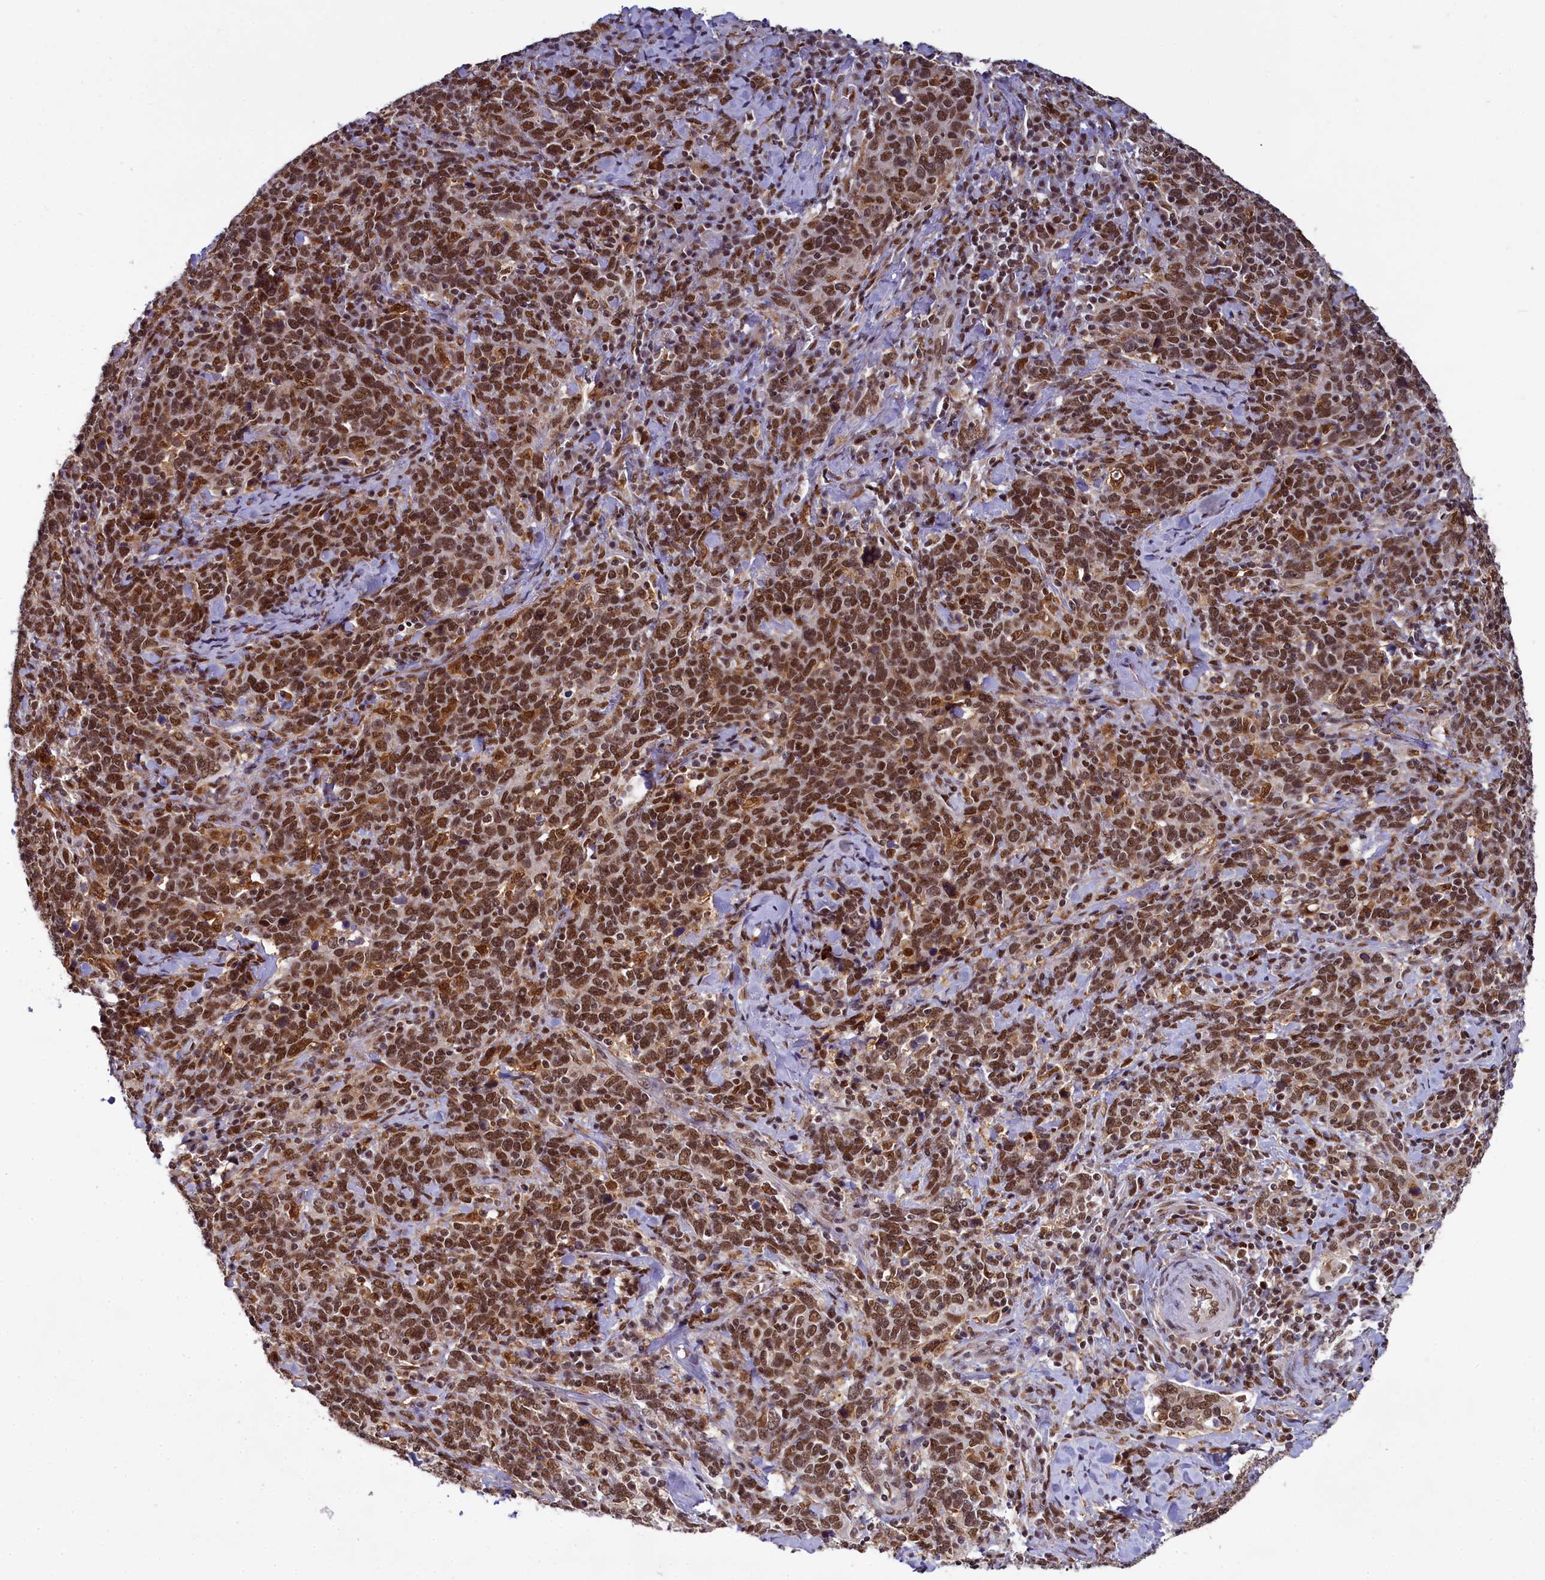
{"staining": {"intensity": "strong", "quantity": ">75%", "location": "nuclear"}, "tissue": "cervical cancer", "cell_type": "Tumor cells", "image_type": "cancer", "snomed": [{"axis": "morphology", "description": "Squamous cell carcinoma, NOS"}, {"axis": "topography", "description": "Cervix"}], "caption": "Tumor cells show strong nuclear positivity in about >75% of cells in cervical squamous cell carcinoma. (Stains: DAB (3,3'-diaminobenzidine) in brown, nuclei in blue, Microscopy: brightfield microscopy at high magnification).", "gene": "PPHLN1", "patient": {"sex": "female", "age": 41}}